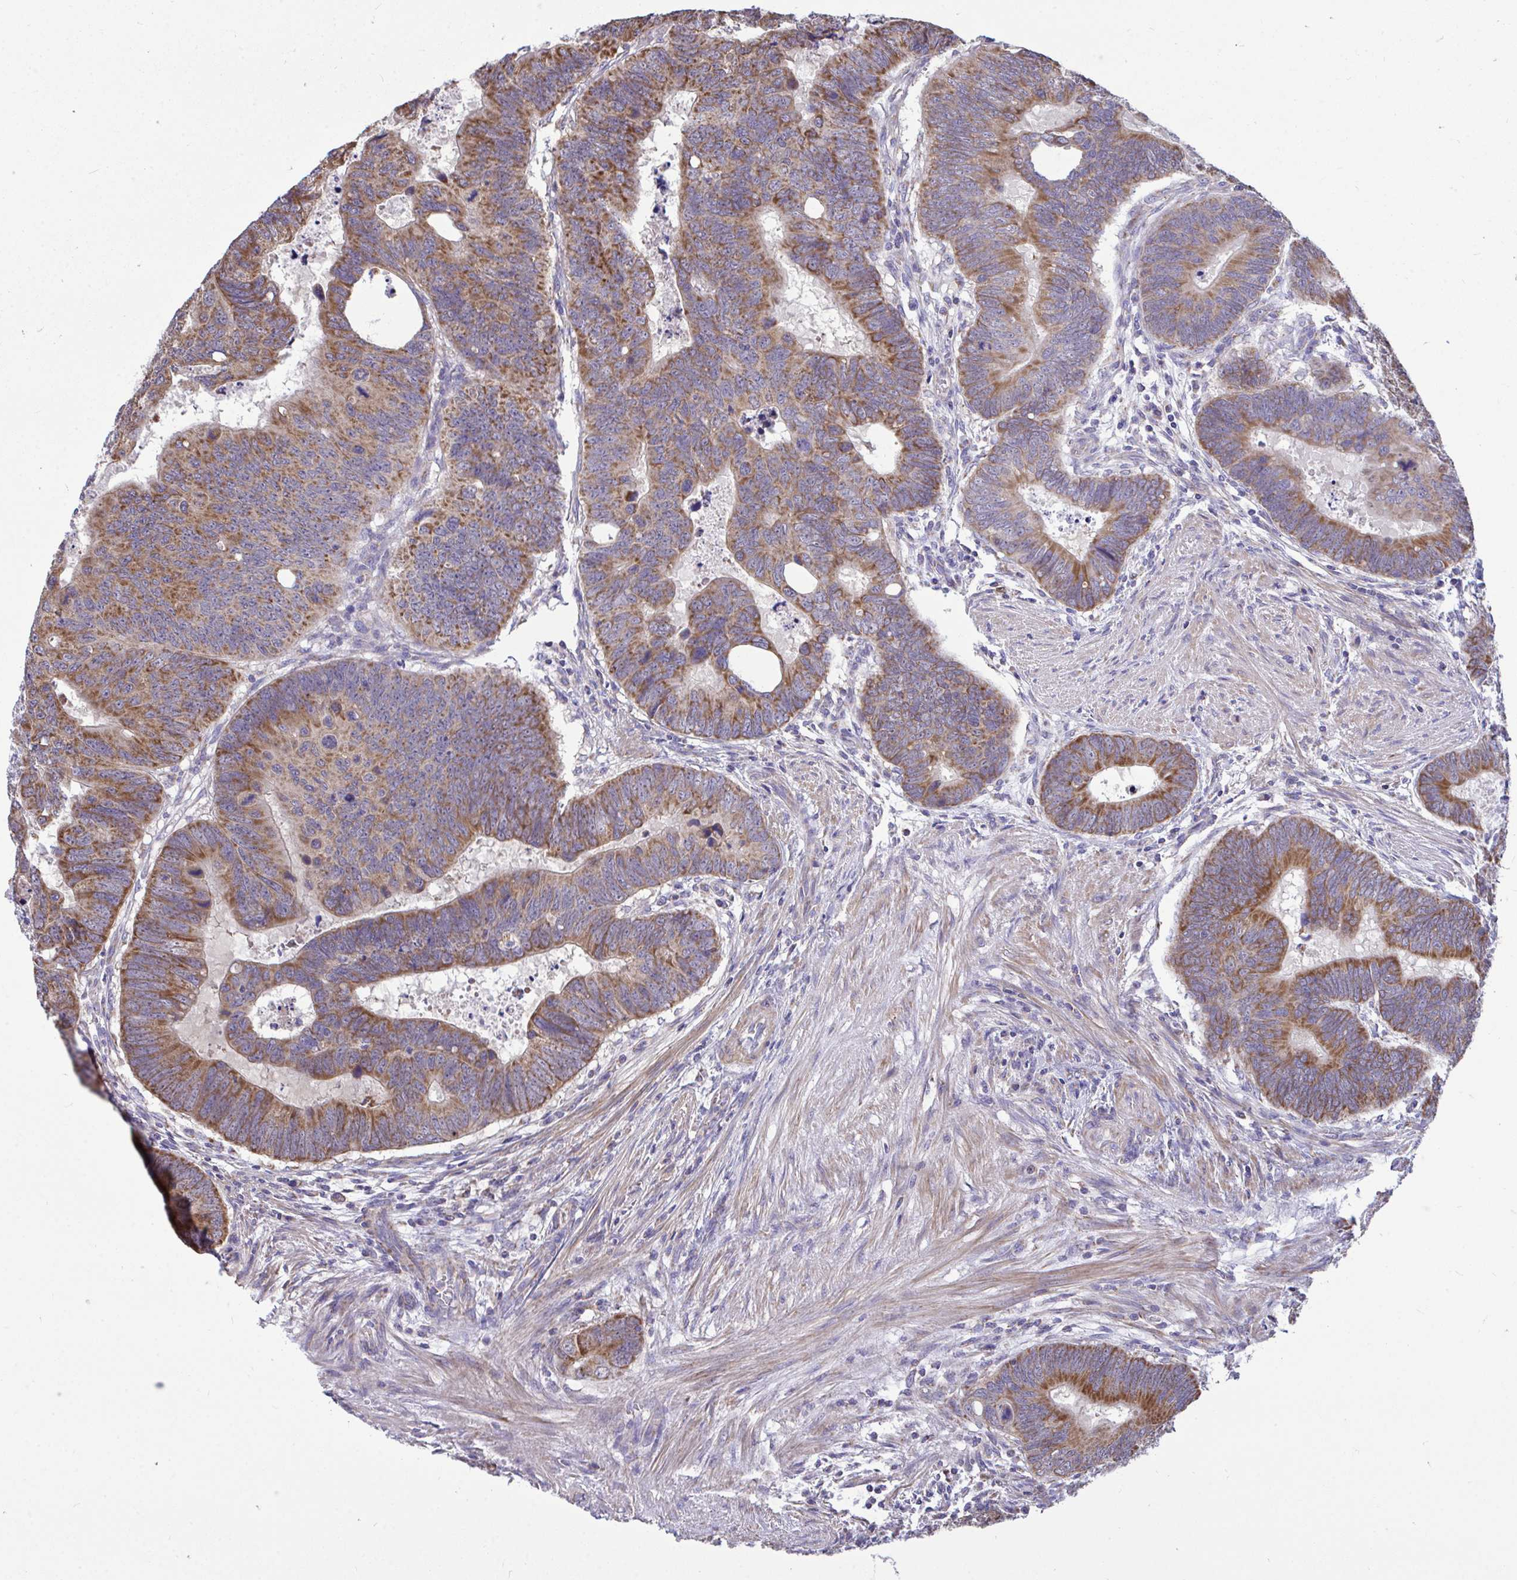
{"staining": {"intensity": "moderate", "quantity": ">75%", "location": "cytoplasmic/membranous"}, "tissue": "colorectal cancer", "cell_type": "Tumor cells", "image_type": "cancer", "snomed": [{"axis": "morphology", "description": "Adenocarcinoma, NOS"}, {"axis": "topography", "description": "Colon"}], "caption": "Protein expression analysis of human colorectal adenocarcinoma reveals moderate cytoplasmic/membranous expression in approximately >75% of tumor cells. (IHC, brightfield microscopy, high magnification).", "gene": "SARS2", "patient": {"sex": "male", "age": 62}}